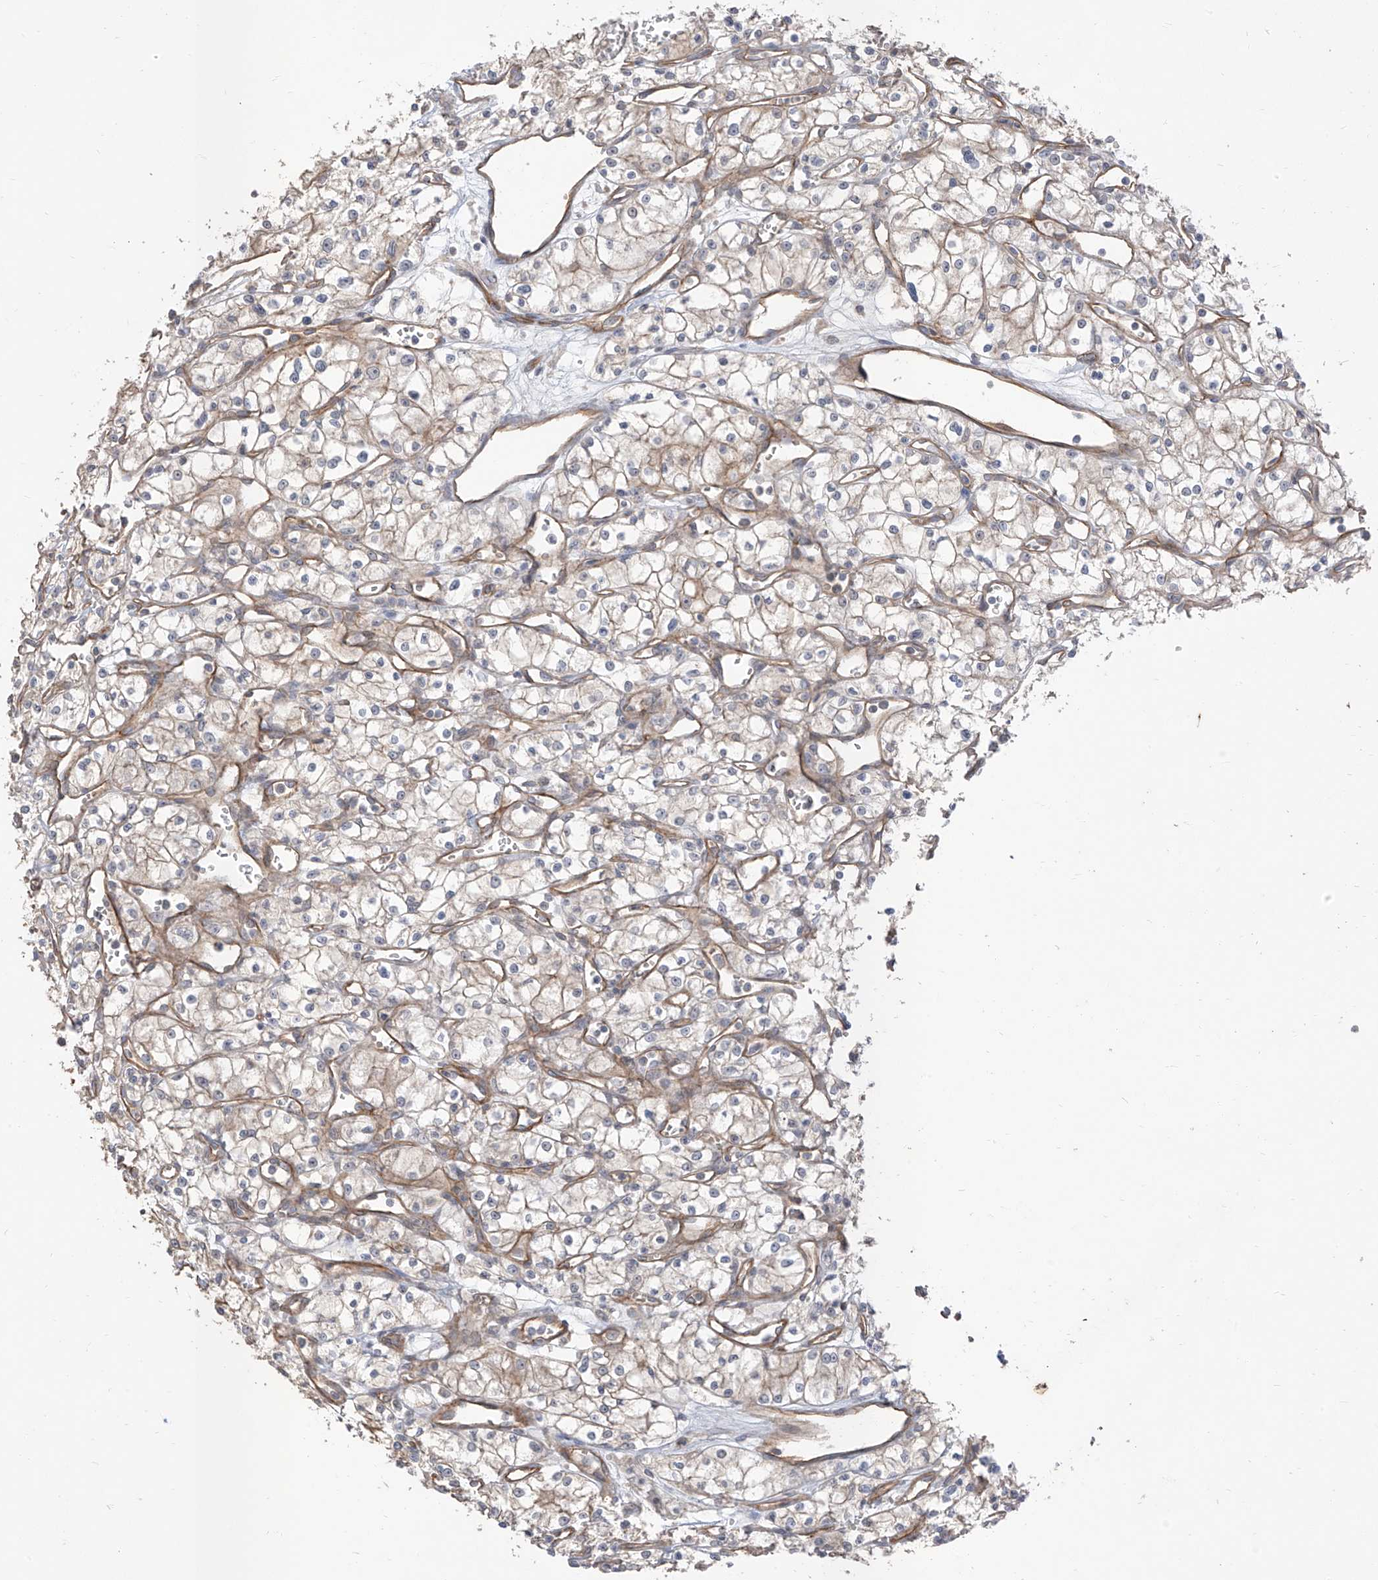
{"staining": {"intensity": "weak", "quantity": "<25%", "location": "cytoplasmic/membranous"}, "tissue": "renal cancer", "cell_type": "Tumor cells", "image_type": "cancer", "snomed": [{"axis": "morphology", "description": "Adenocarcinoma, NOS"}, {"axis": "topography", "description": "Kidney"}], "caption": "The IHC histopathology image has no significant positivity in tumor cells of renal cancer tissue.", "gene": "EPHX4", "patient": {"sex": "male", "age": 59}}